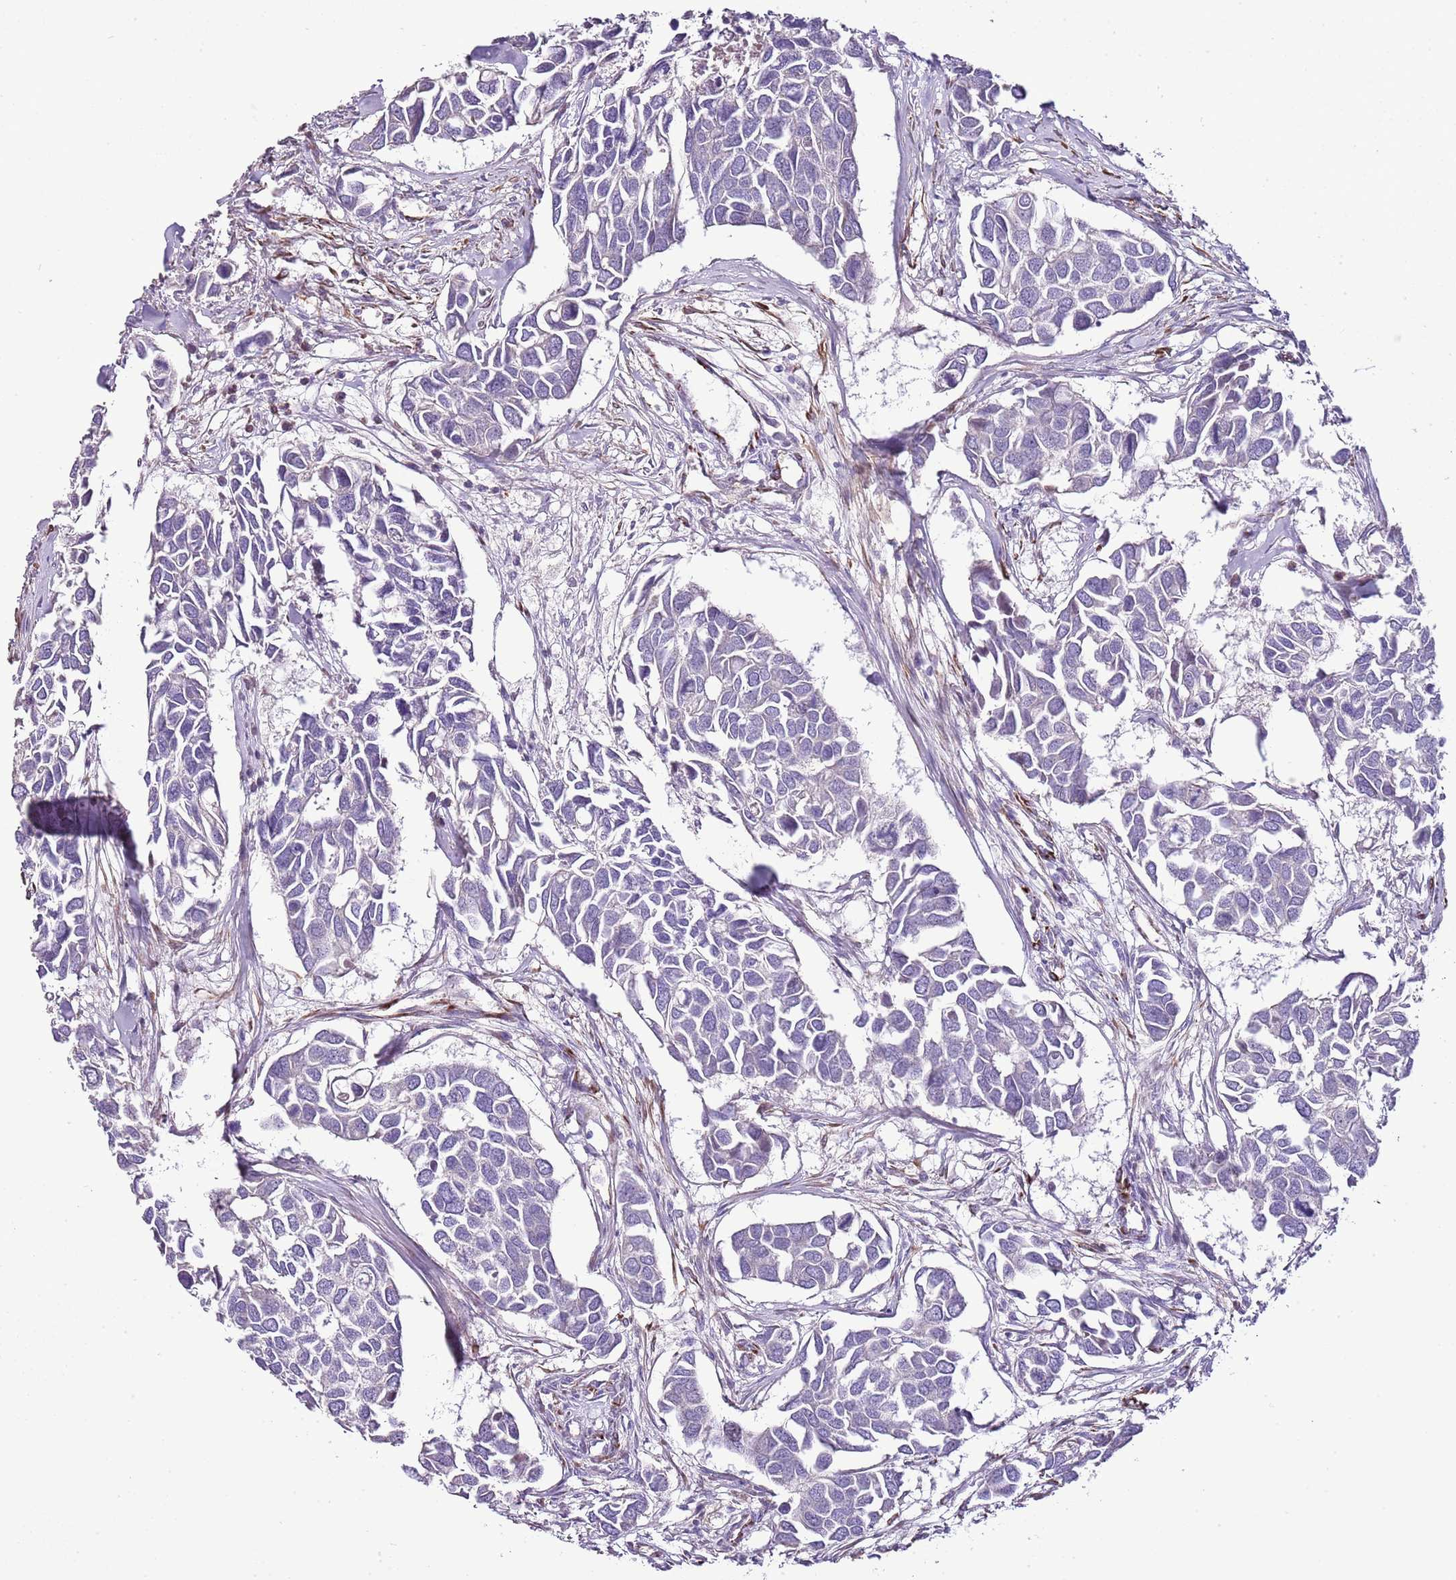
{"staining": {"intensity": "negative", "quantity": "none", "location": "none"}, "tissue": "breast cancer", "cell_type": "Tumor cells", "image_type": "cancer", "snomed": [{"axis": "morphology", "description": "Duct carcinoma"}, {"axis": "topography", "description": "Breast"}], "caption": "Immunohistochemical staining of human breast intraductal carcinoma shows no significant expression in tumor cells.", "gene": "ZNF786", "patient": {"sex": "female", "age": 83}}